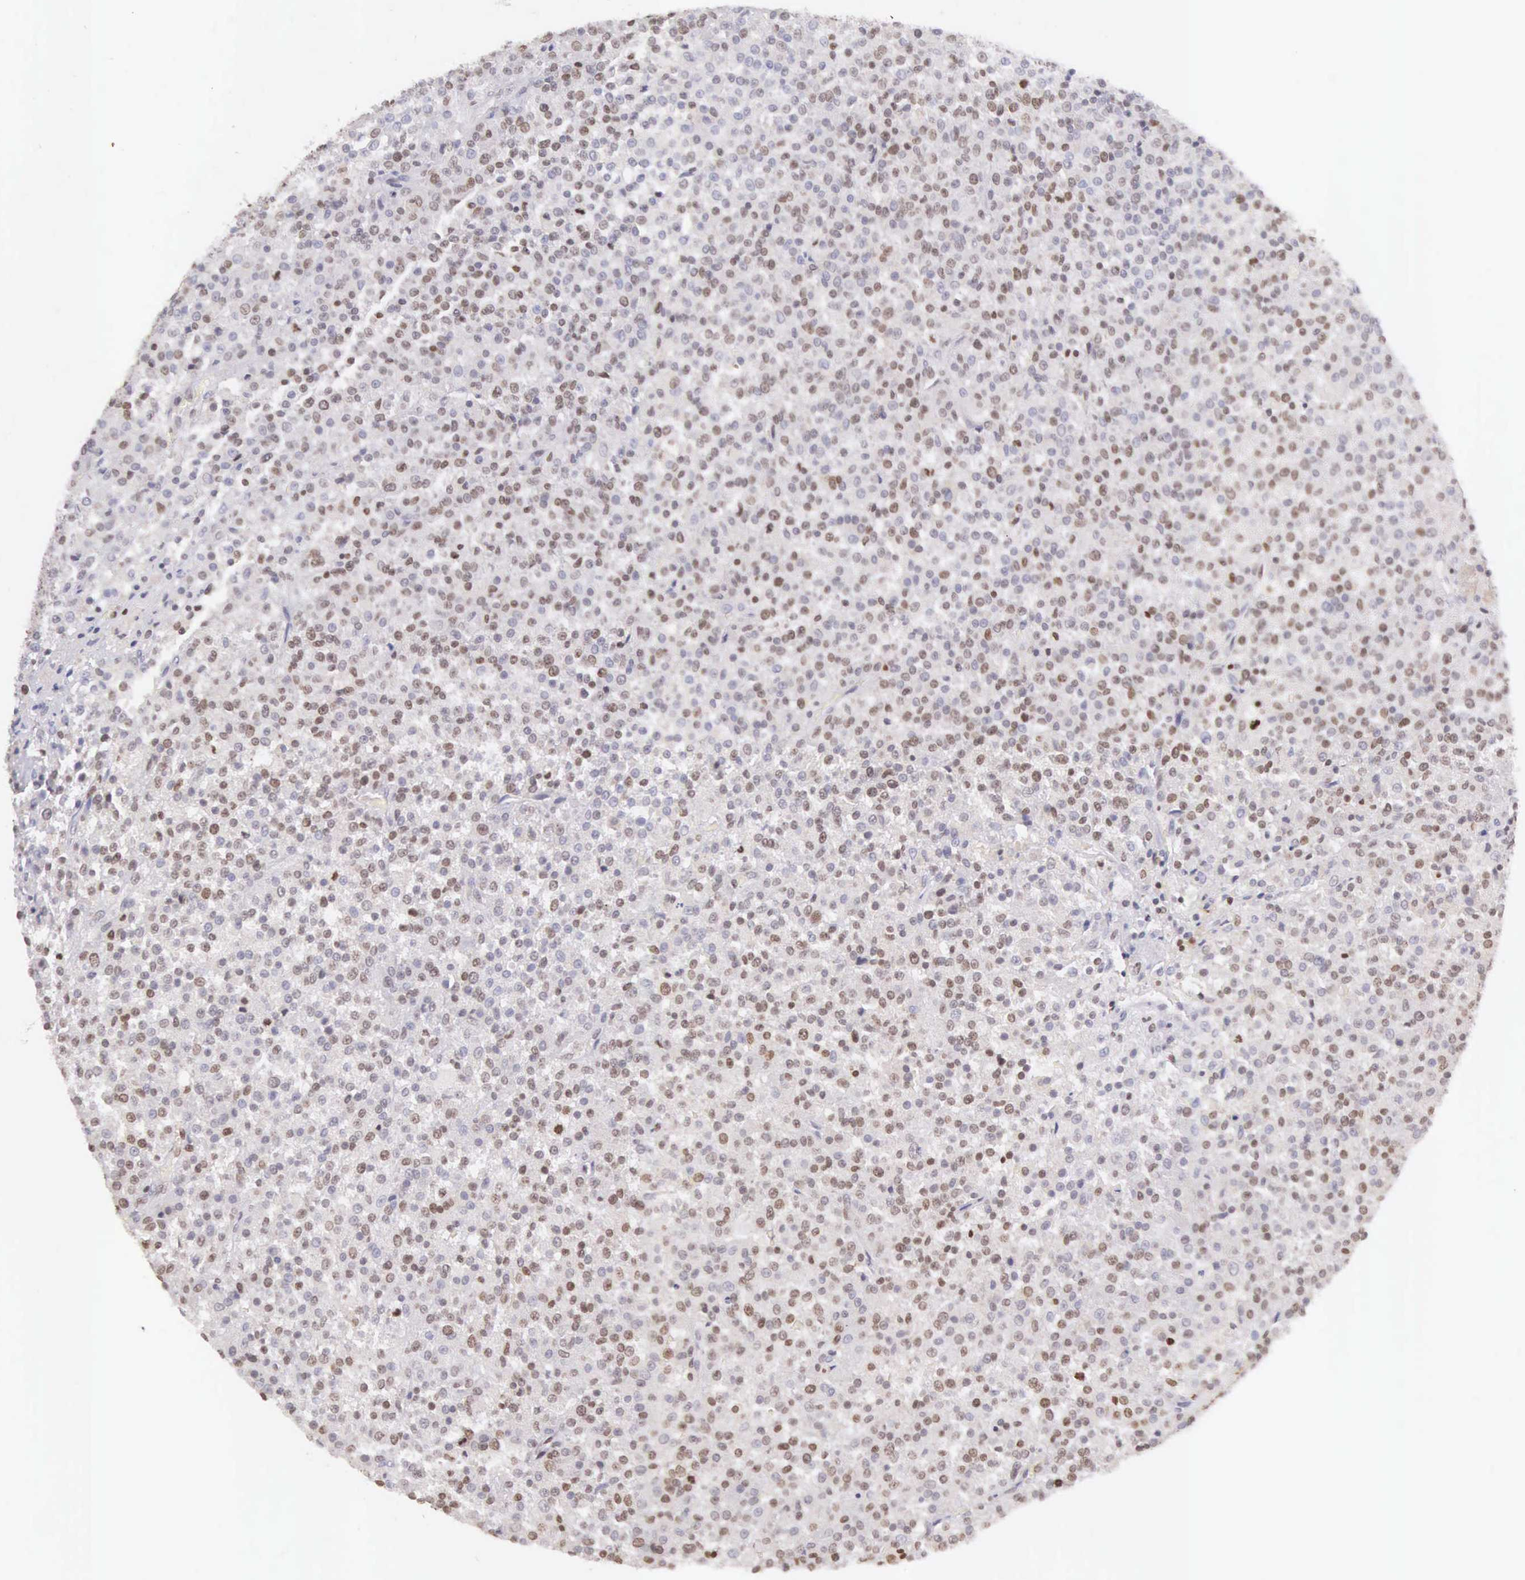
{"staining": {"intensity": "weak", "quantity": "25%-75%", "location": "nuclear"}, "tissue": "testis cancer", "cell_type": "Tumor cells", "image_type": "cancer", "snomed": [{"axis": "morphology", "description": "Seminoma, NOS"}, {"axis": "topography", "description": "Testis"}], "caption": "Testis seminoma stained with a brown dye displays weak nuclear positive expression in about 25%-75% of tumor cells.", "gene": "VRK1", "patient": {"sex": "male", "age": 59}}